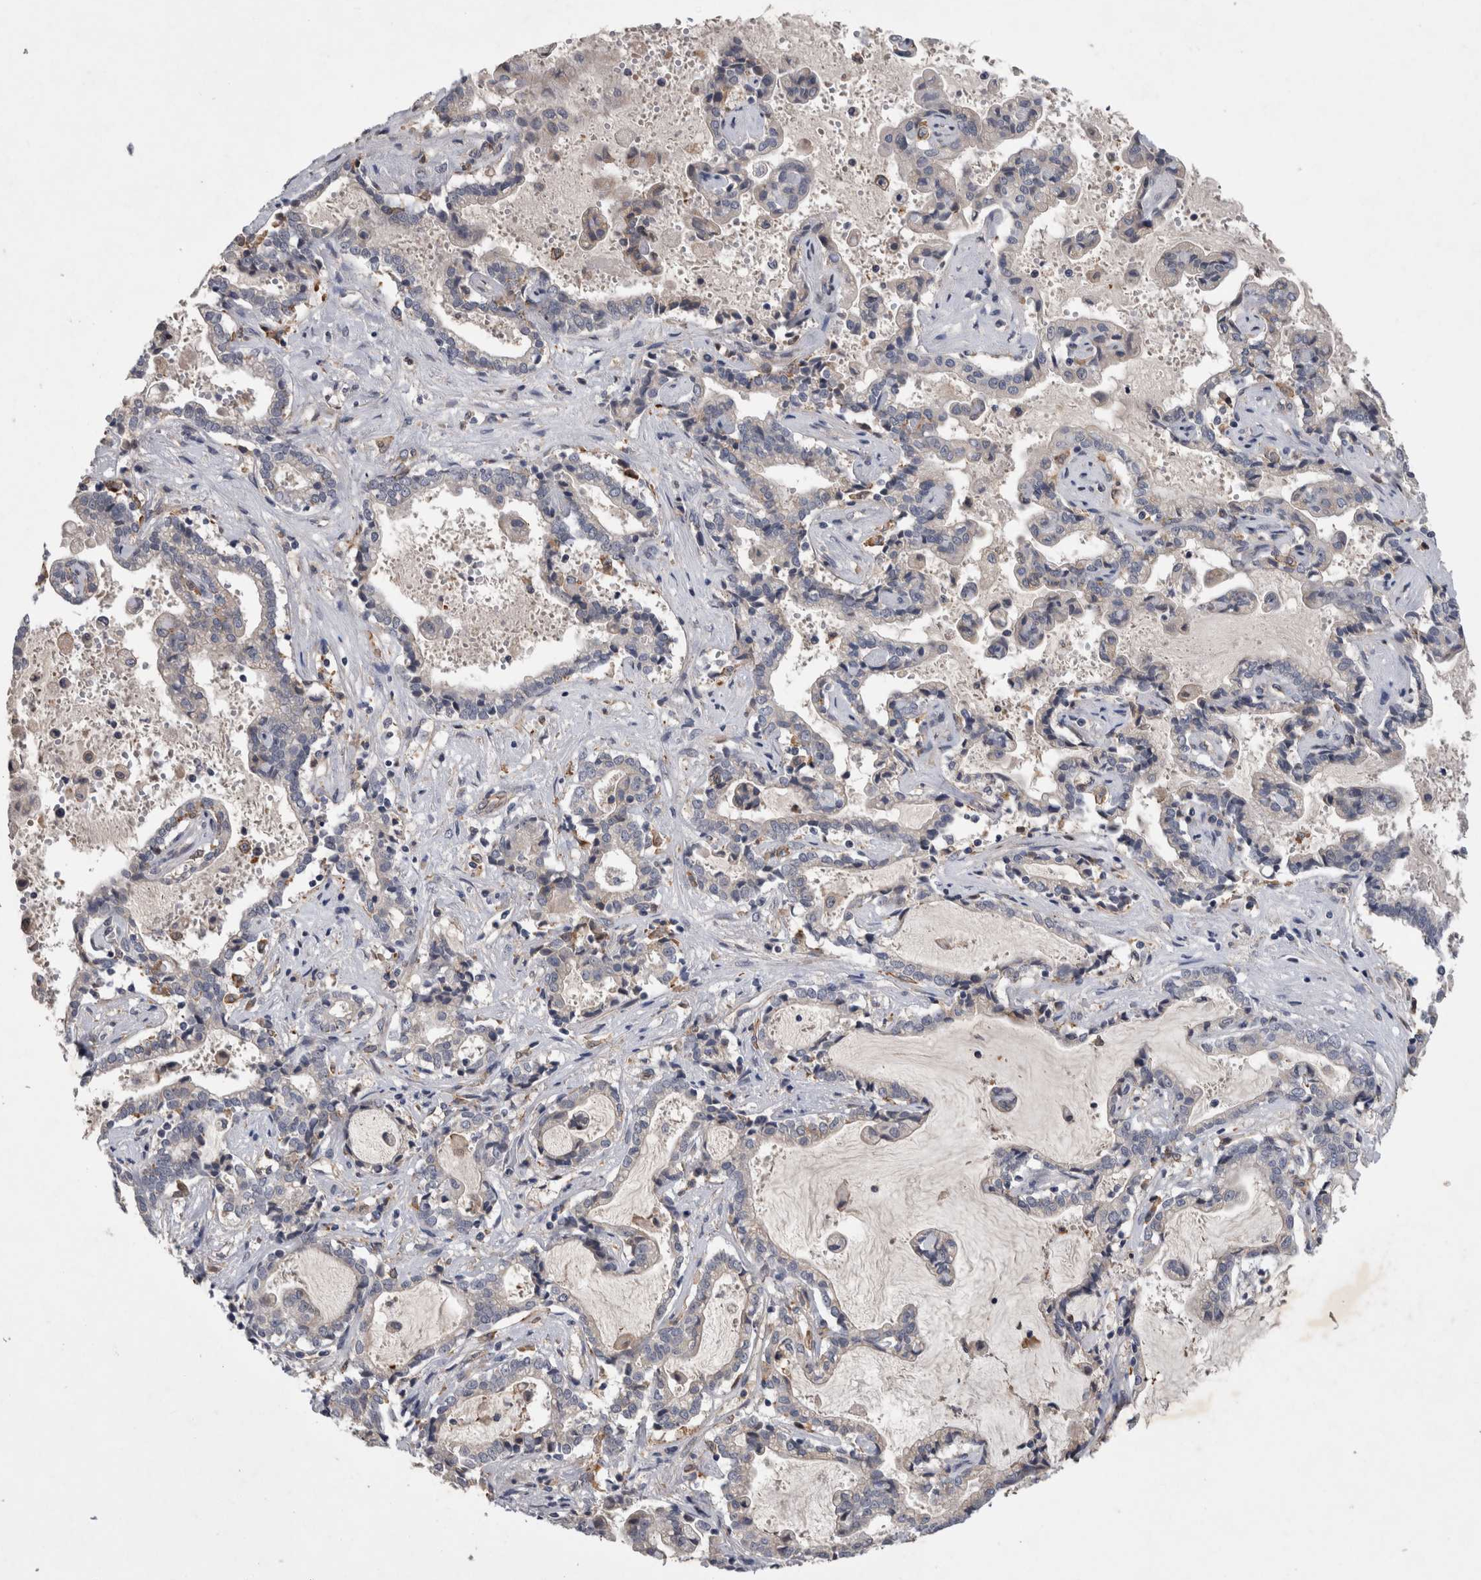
{"staining": {"intensity": "negative", "quantity": "none", "location": "none"}, "tissue": "liver cancer", "cell_type": "Tumor cells", "image_type": "cancer", "snomed": [{"axis": "morphology", "description": "Cholangiocarcinoma"}, {"axis": "topography", "description": "Liver"}], "caption": "There is no significant expression in tumor cells of cholangiocarcinoma (liver).", "gene": "ANKFY1", "patient": {"sex": "male", "age": 57}}